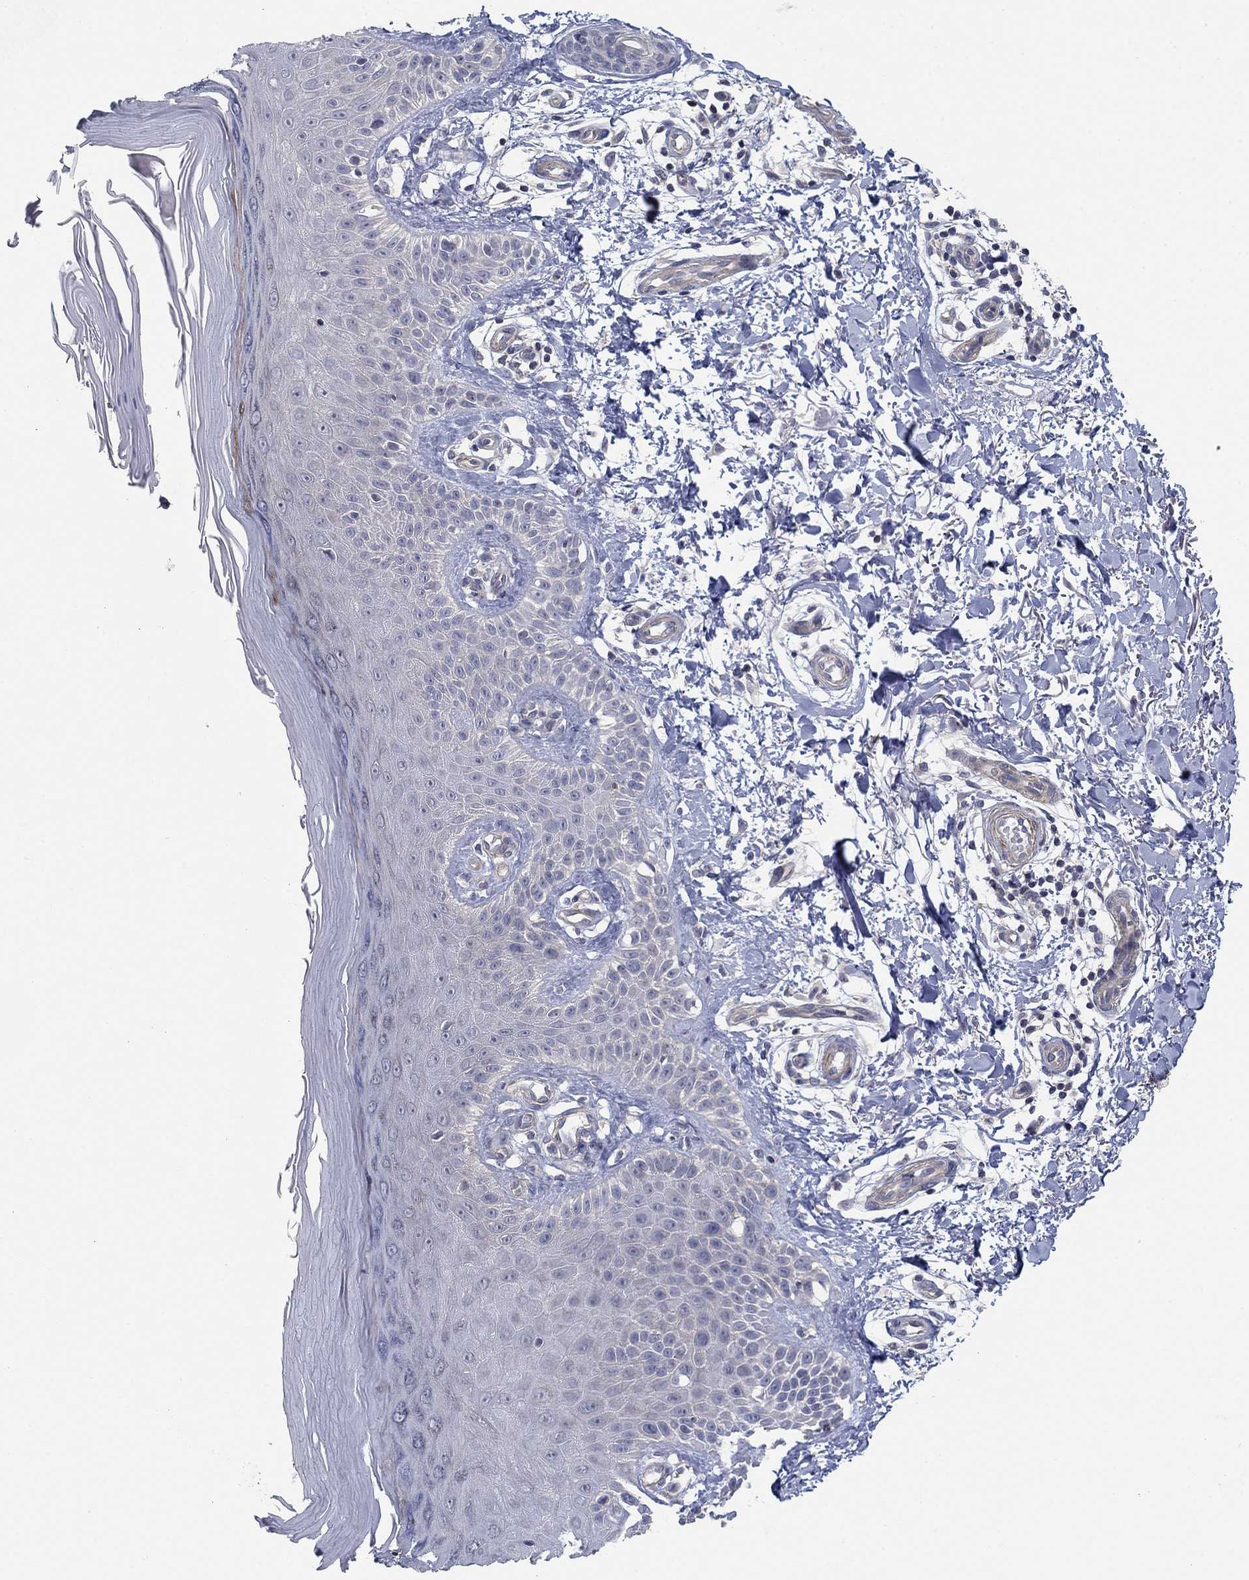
{"staining": {"intensity": "negative", "quantity": "none", "location": "none"}, "tissue": "skin", "cell_type": "Fibroblasts", "image_type": "normal", "snomed": [{"axis": "morphology", "description": "Normal tissue, NOS"}, {"axis": "morphology", "description": "Inflammation, NOS"}, {"axis": "morphology", "description": "Fibrosis, NOS"}, {"axis": "topography", "description": "Skin"}], "caption": "DAB (3,3'-diaminobenzidine) immunohistochemical staining of benign human skin reveals no significant expression in fibroblasts.", "gene": "GRK7", "patient": {"sex": "male", "age": 71}}